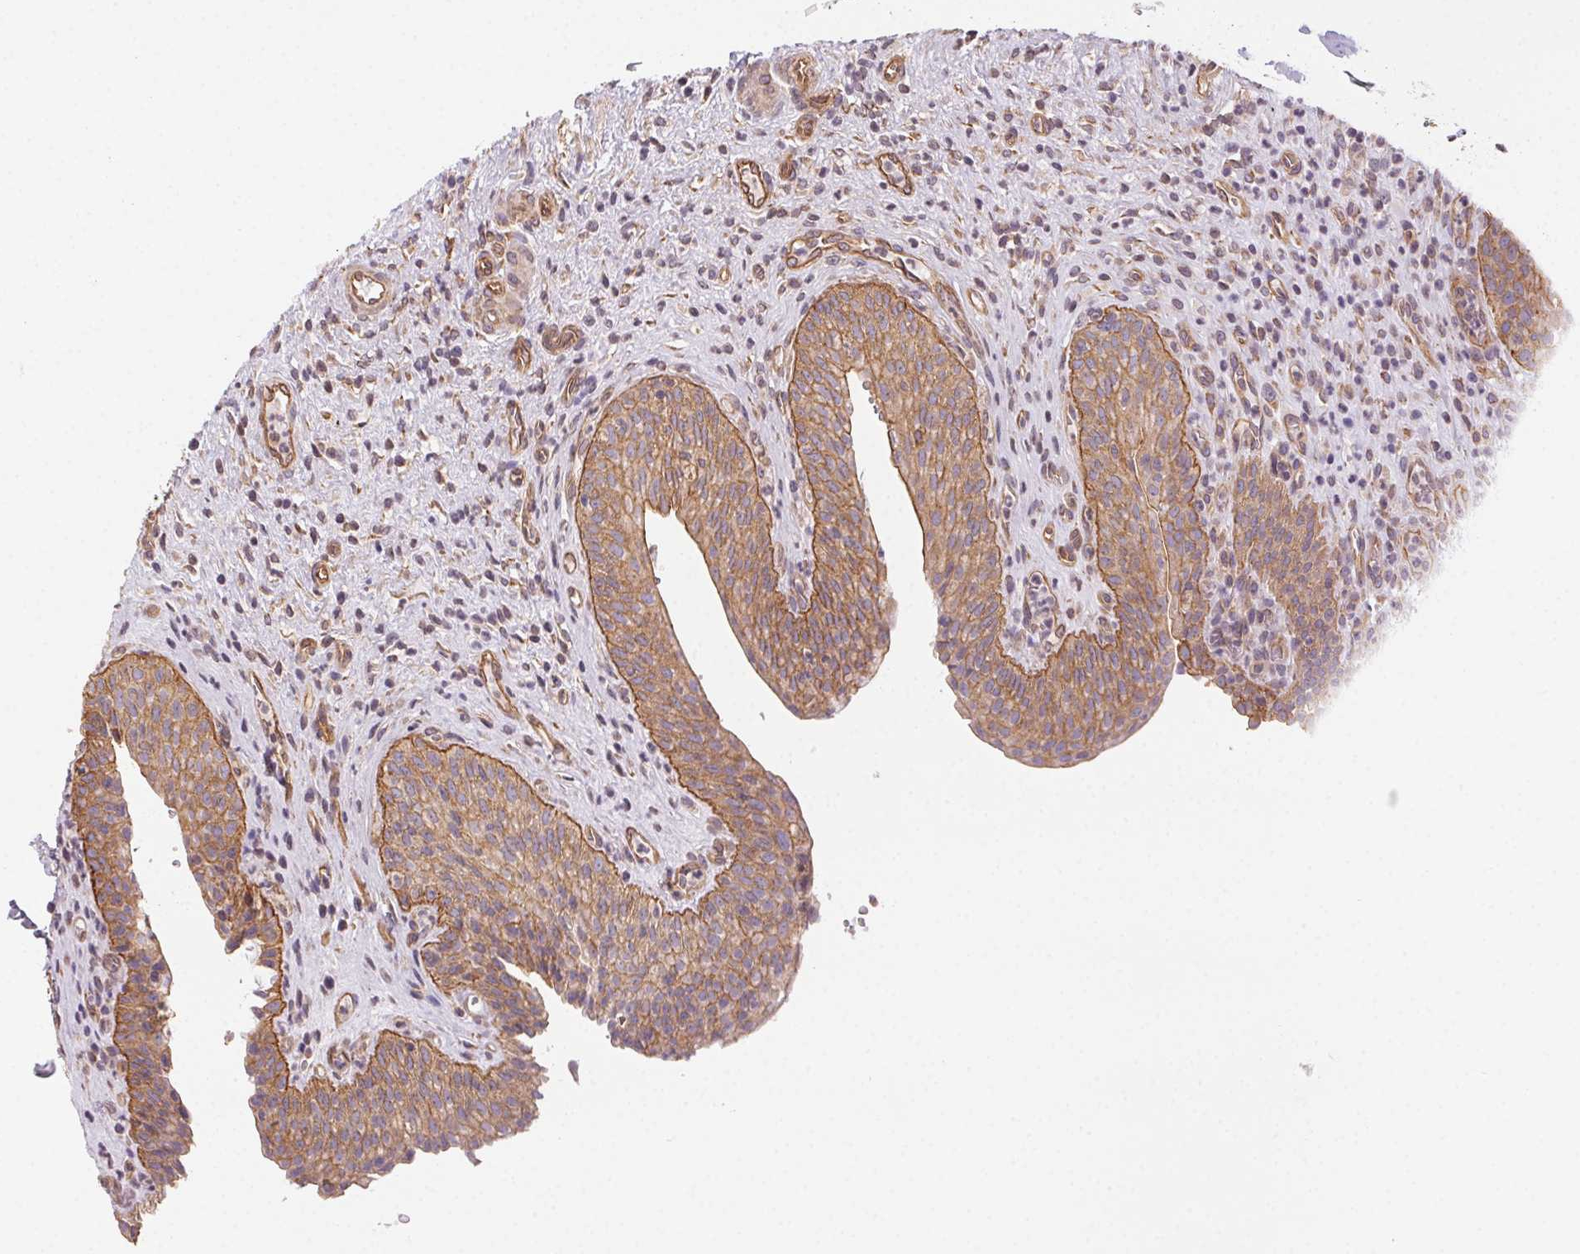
{"staining": {"intensity": "moderate", "quantity": ">75%", "location": "cytoplasmic/membranous"}, "tissue": "urinary bladder", "cell_type": "Urothelial cells", "image_type": "normal", "snomed": [{"axis": "morphology", "description": "Normal tissue, NOS"}, {"axis": "topography", "description": "Urinary bladder"}, {"axis": "topography", "description": "Peripheral nerve tissue"}], "caption": "A high-resolution photomicrograph shows immunohistochemistry staining of benign urinary bladder, which displays moderate cytoplasmic/membranous positivity in about >75% of urothelial cells.", "gene": "PLA2G4F", "patient": {"sex": "male", "age": 66}}